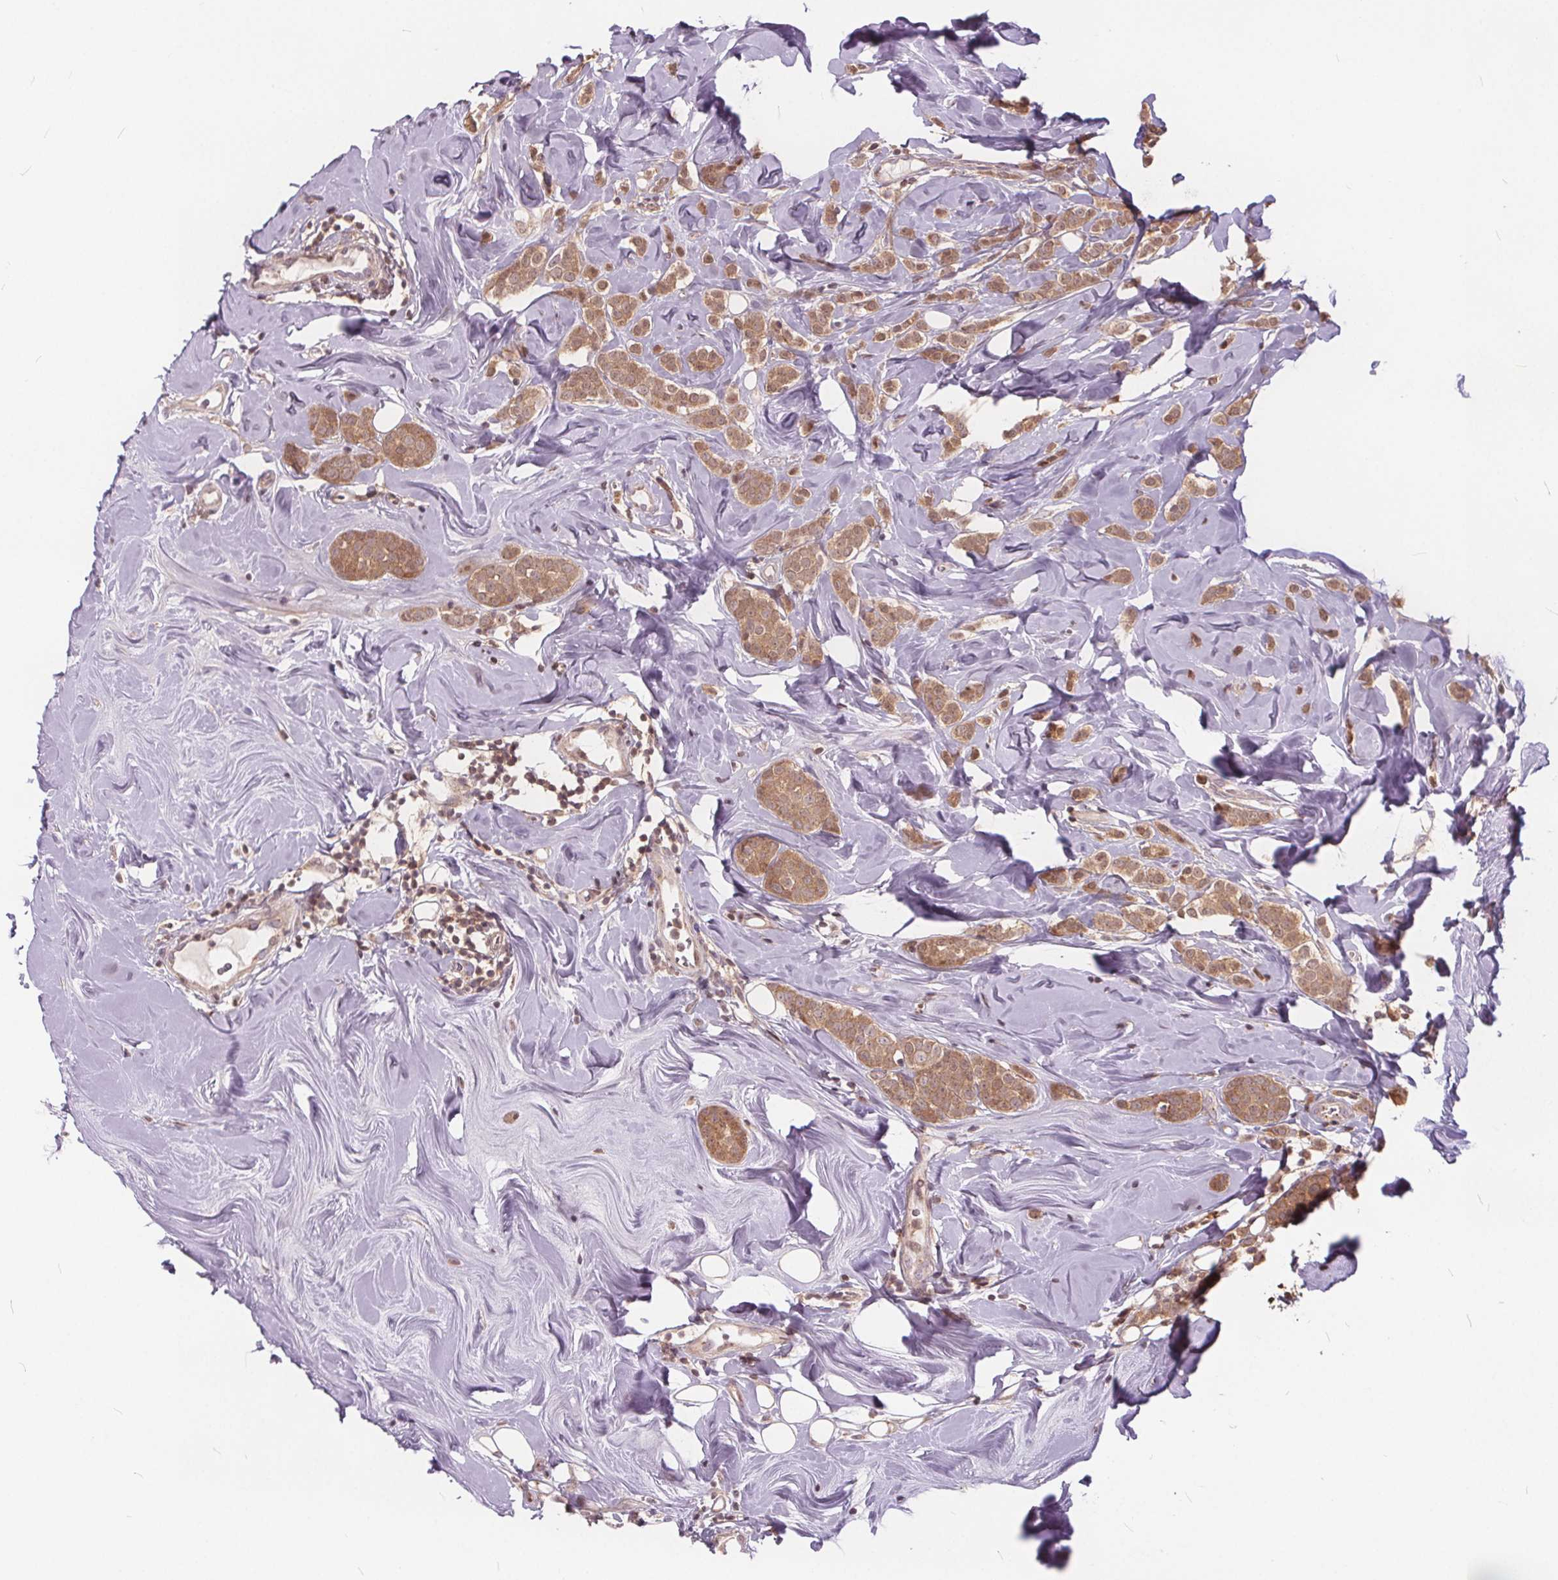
{"staining": {"intensity": "moderate", "quantity": ">75%", "location": "cytoplasmic/membranous"}, "tissue": "breast cancer", "cell_type": "Tumor cells", "image_type": "cancer", "snomed": [{"axis": "morphology", "description": "Lobular carcinoma"}, {"axis": "topography", "description": "Breast"}], "caption": "Protein staining demonstrates moderate cytoplasmic/membranous expression in about >75% of tumor cells in lobular carcinoma (breast). The protein is shown in brown color, while the nuclei are stained blue.", "gene": "HIF1AN", "patient": {"sex": "female", "age": 49}}